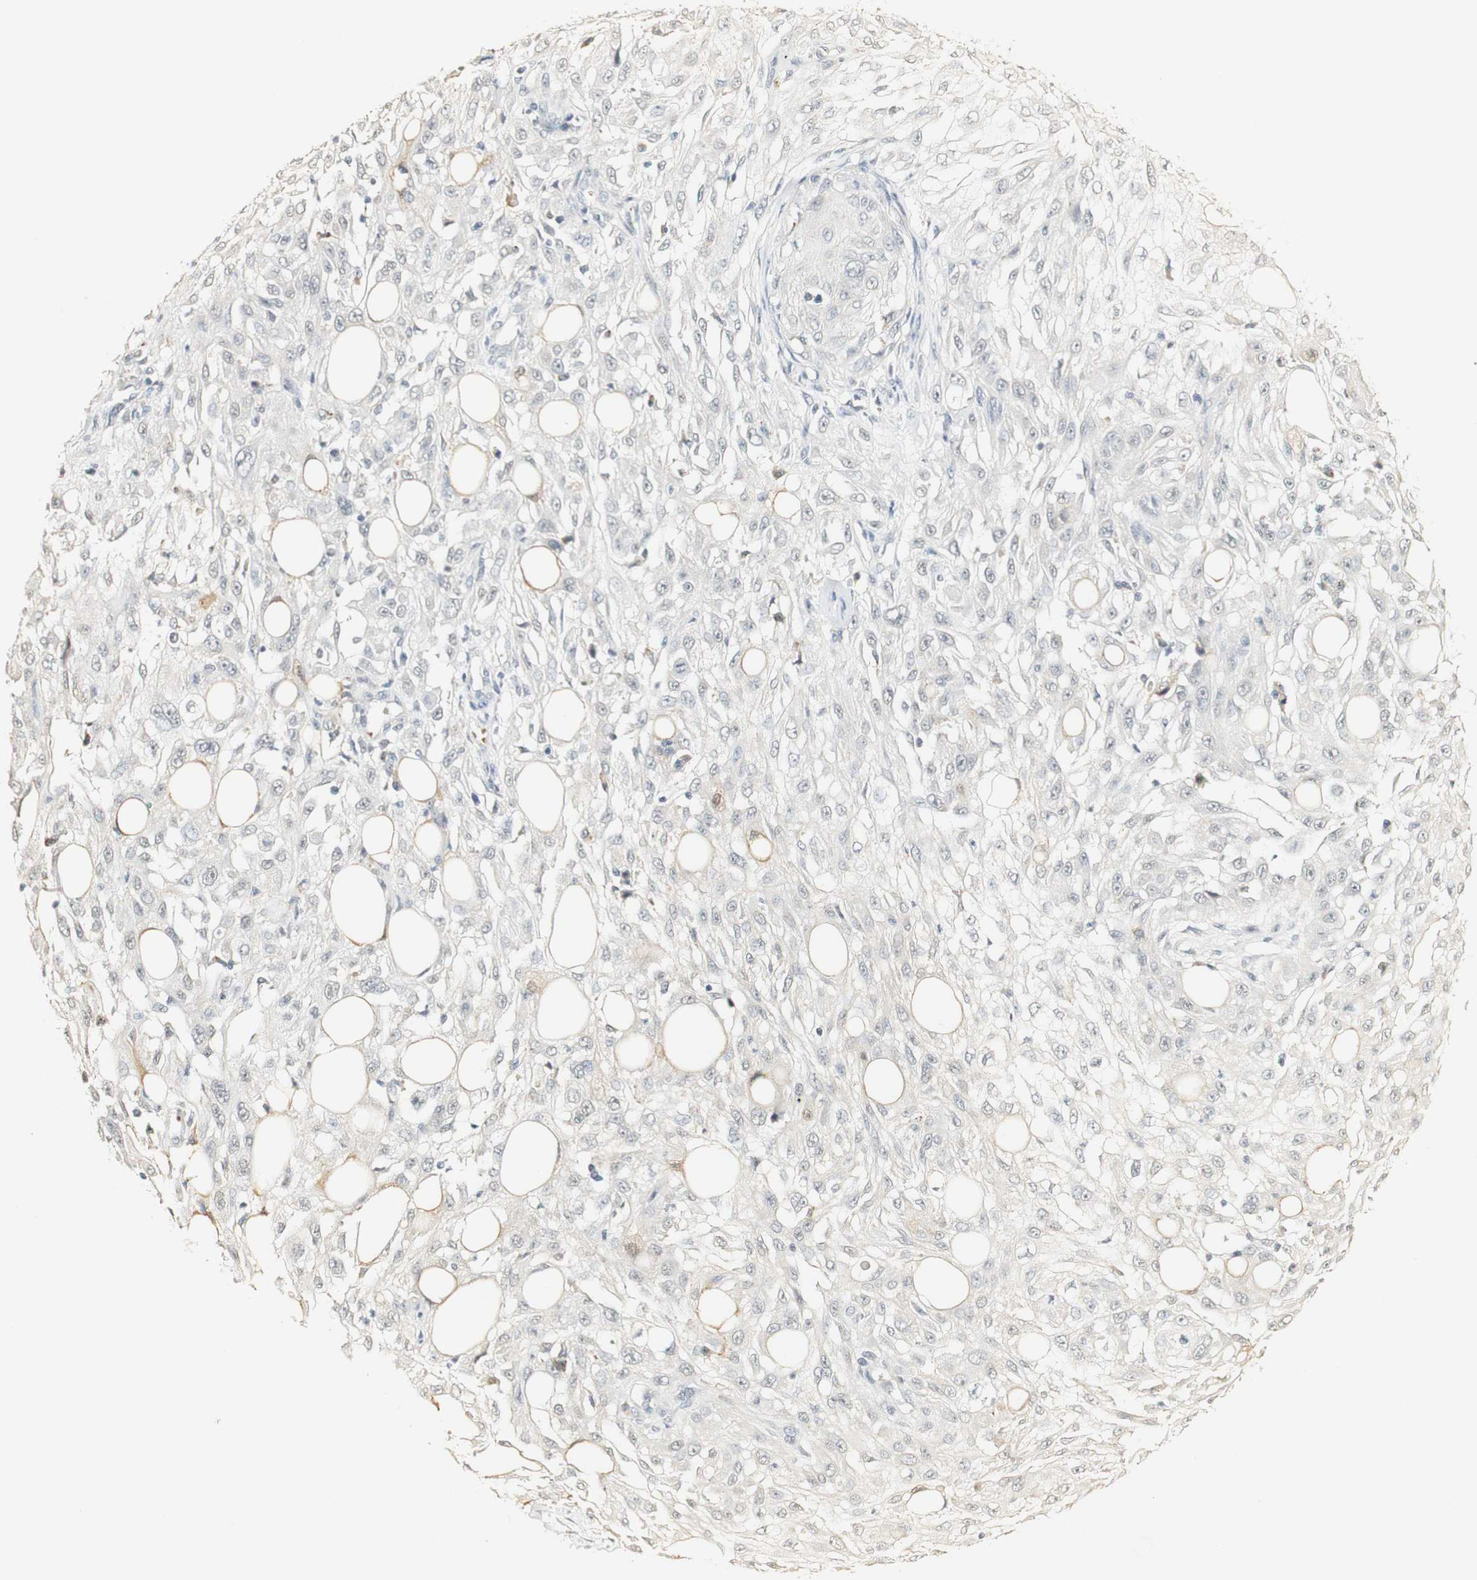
{"staining": {"intensity": "negative", "quantity": "none", "location": "none"}, "tissue": "skin cancer", "cell_type": "Tumor cells", "image_type": "cancer", "snomed": [{"axis": "morphology", "description": "Squamous cell carcinoma, NOS"}, {"axis": "topography", "description": "Skin"}], "caption": "Immunohistochemistry histopathology image of skin cancer (squamous cell carcinoma) stained for a protein (brown), which demonstrates no positivity in tumor cells. Nuclei are stained in blue.", "gene": "SYT7", "patient": {"sex": "male", "age": 75}}